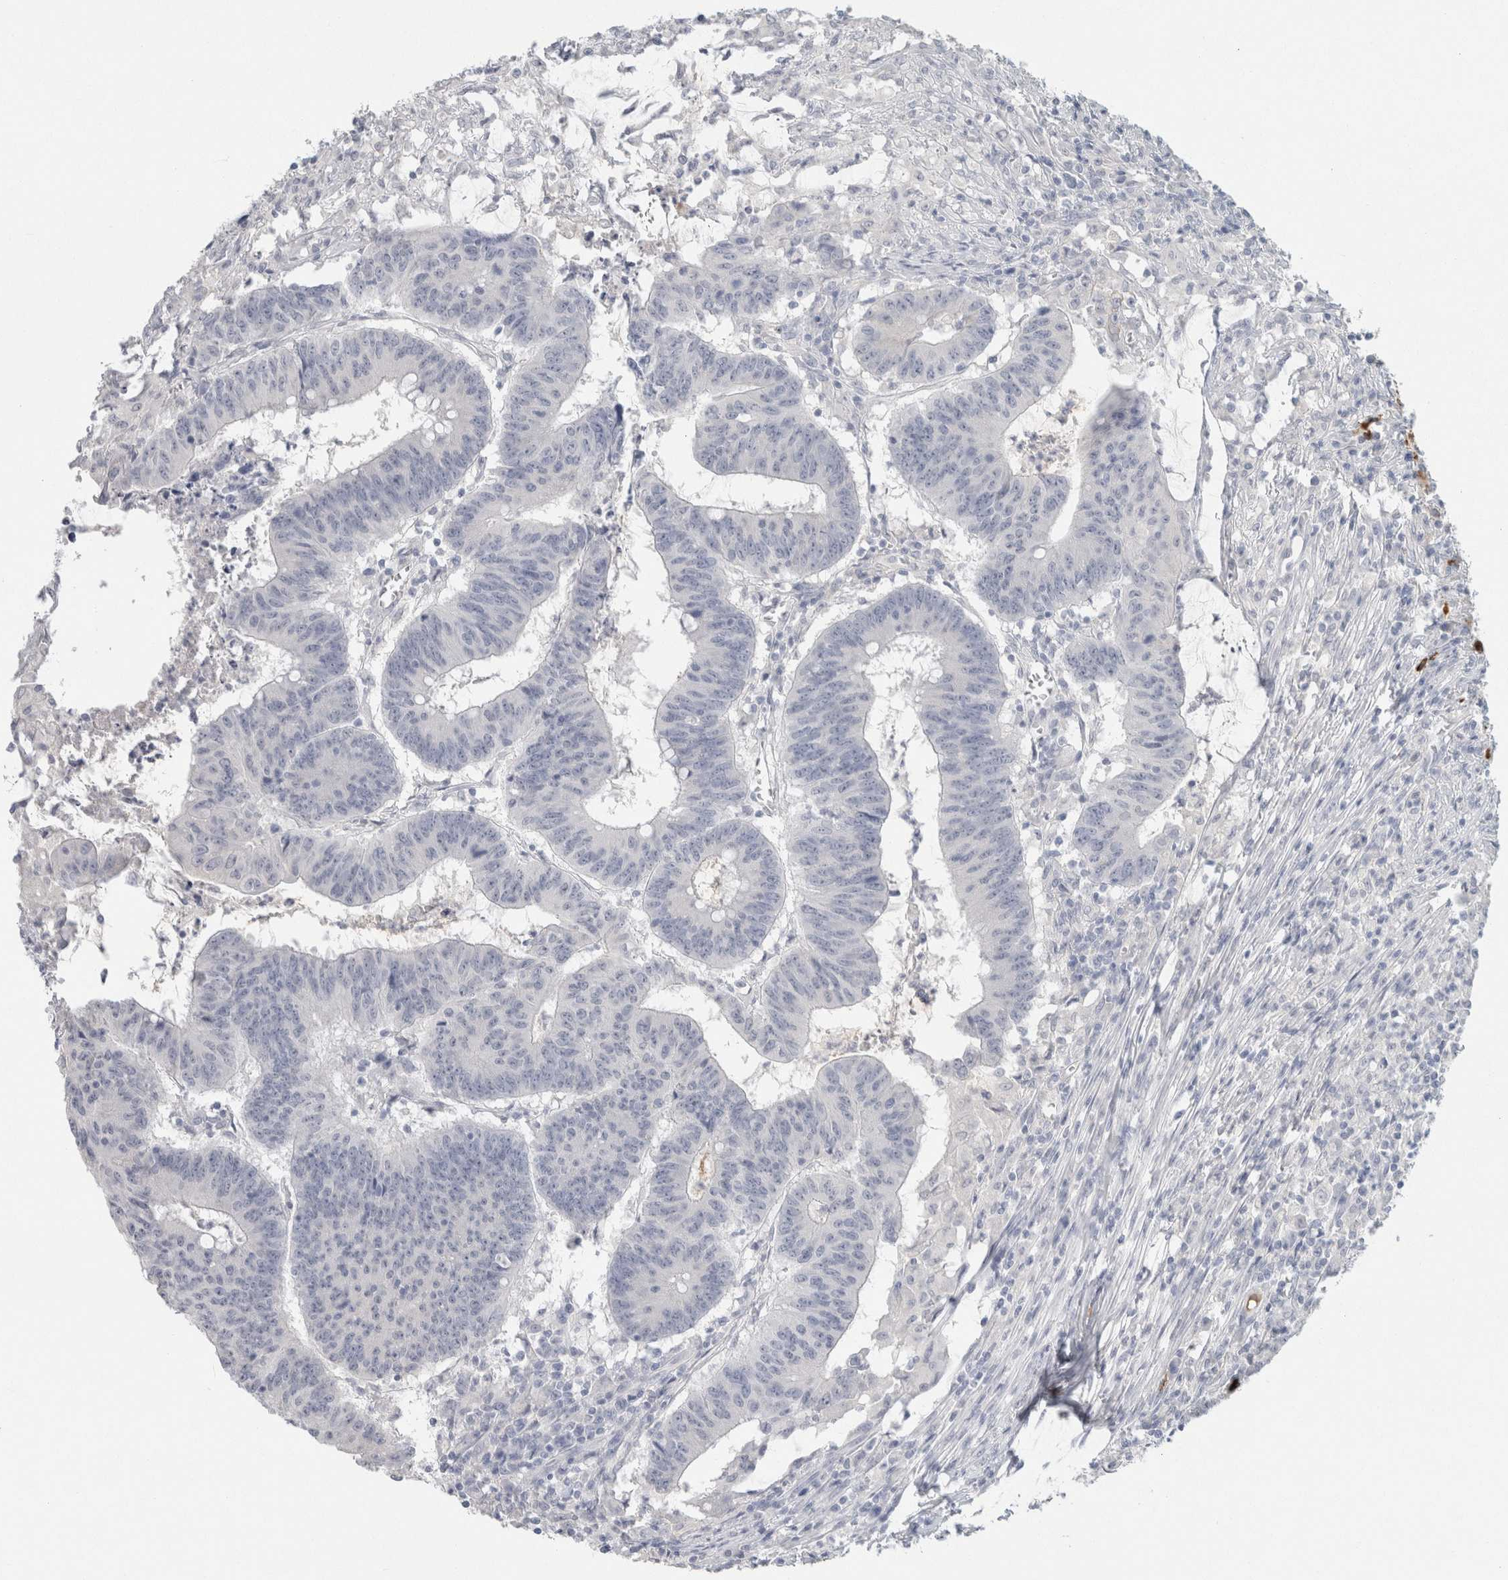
{"staining": {"intensity": "negative", "quantity": "none", "location": "none"}, "tissue": "colorectal cancer", "cell_type": "Tumor cells", "image_type": "cancer", "snomed": [{"axis": "morphology", "description": "Adenocarcinoma, NOS"}, {"axis": "topography", "description": "Colon"}], "caption": "Colorectal adenocarcinoma stained for a protein using immunohistochemistry (IHC) exhibits no expression tumor cells.", "gene": "IL6", "patient": {"sex": "male", "age": 45}}